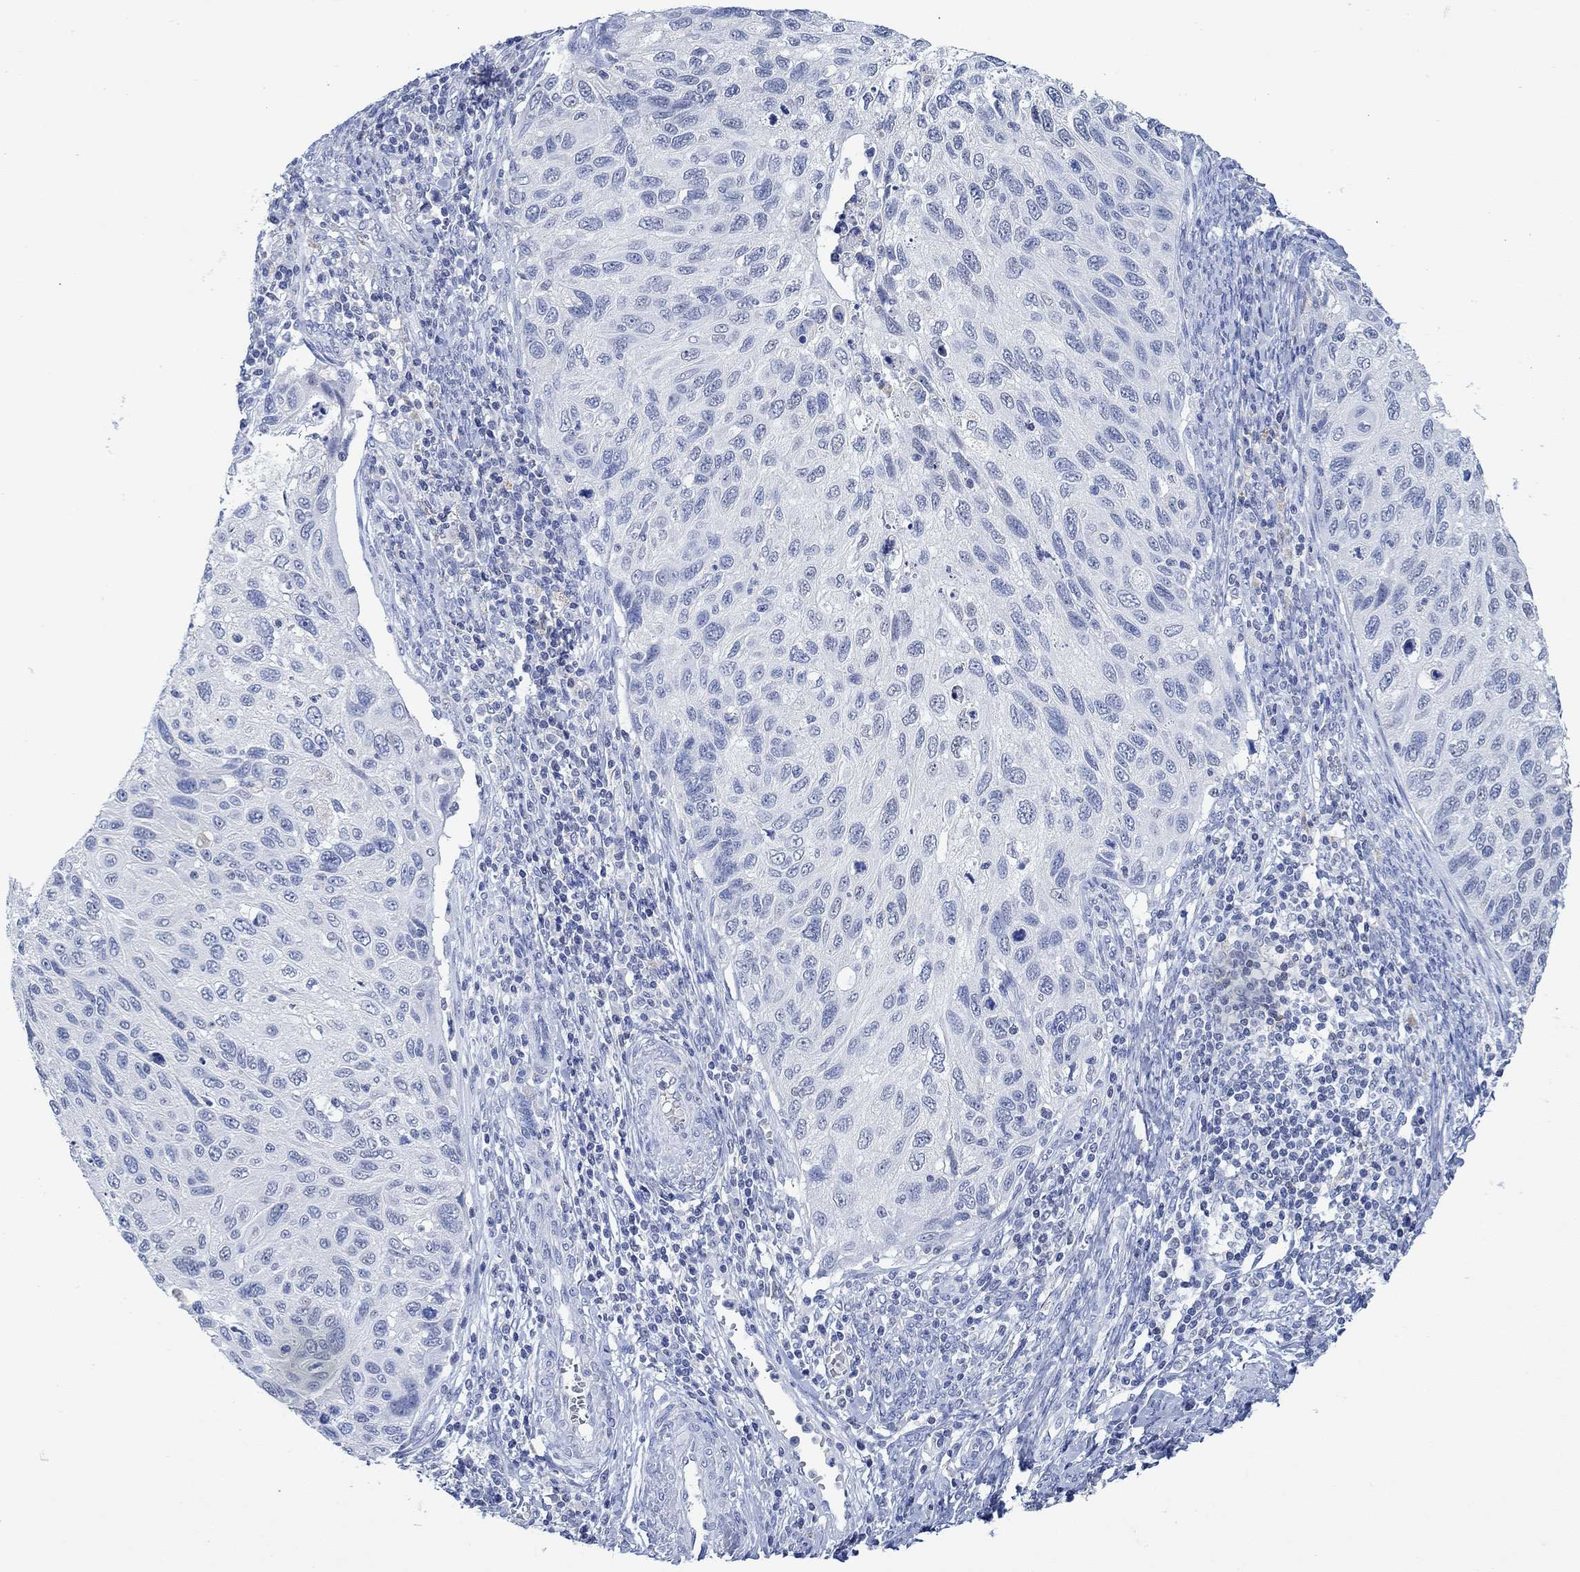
{"staining": {"intensity": "negative", "quantity": "none", "location": "none"}, "tissue": "cervical cancer", "cell_type": "Tumor cells", "image_type": "cancer", "snomed": [{"axis": "morphology", "description": "Squamous cell carcinoma, NOS"}, {"axis": "topography", "description": "Cervix"}], "caption": "Tumor cells show no significant positivity in squamous cell carcinoma (cervical).", "gene": "PPP1R17", "patient": {"sex": "female", "age": 70}}